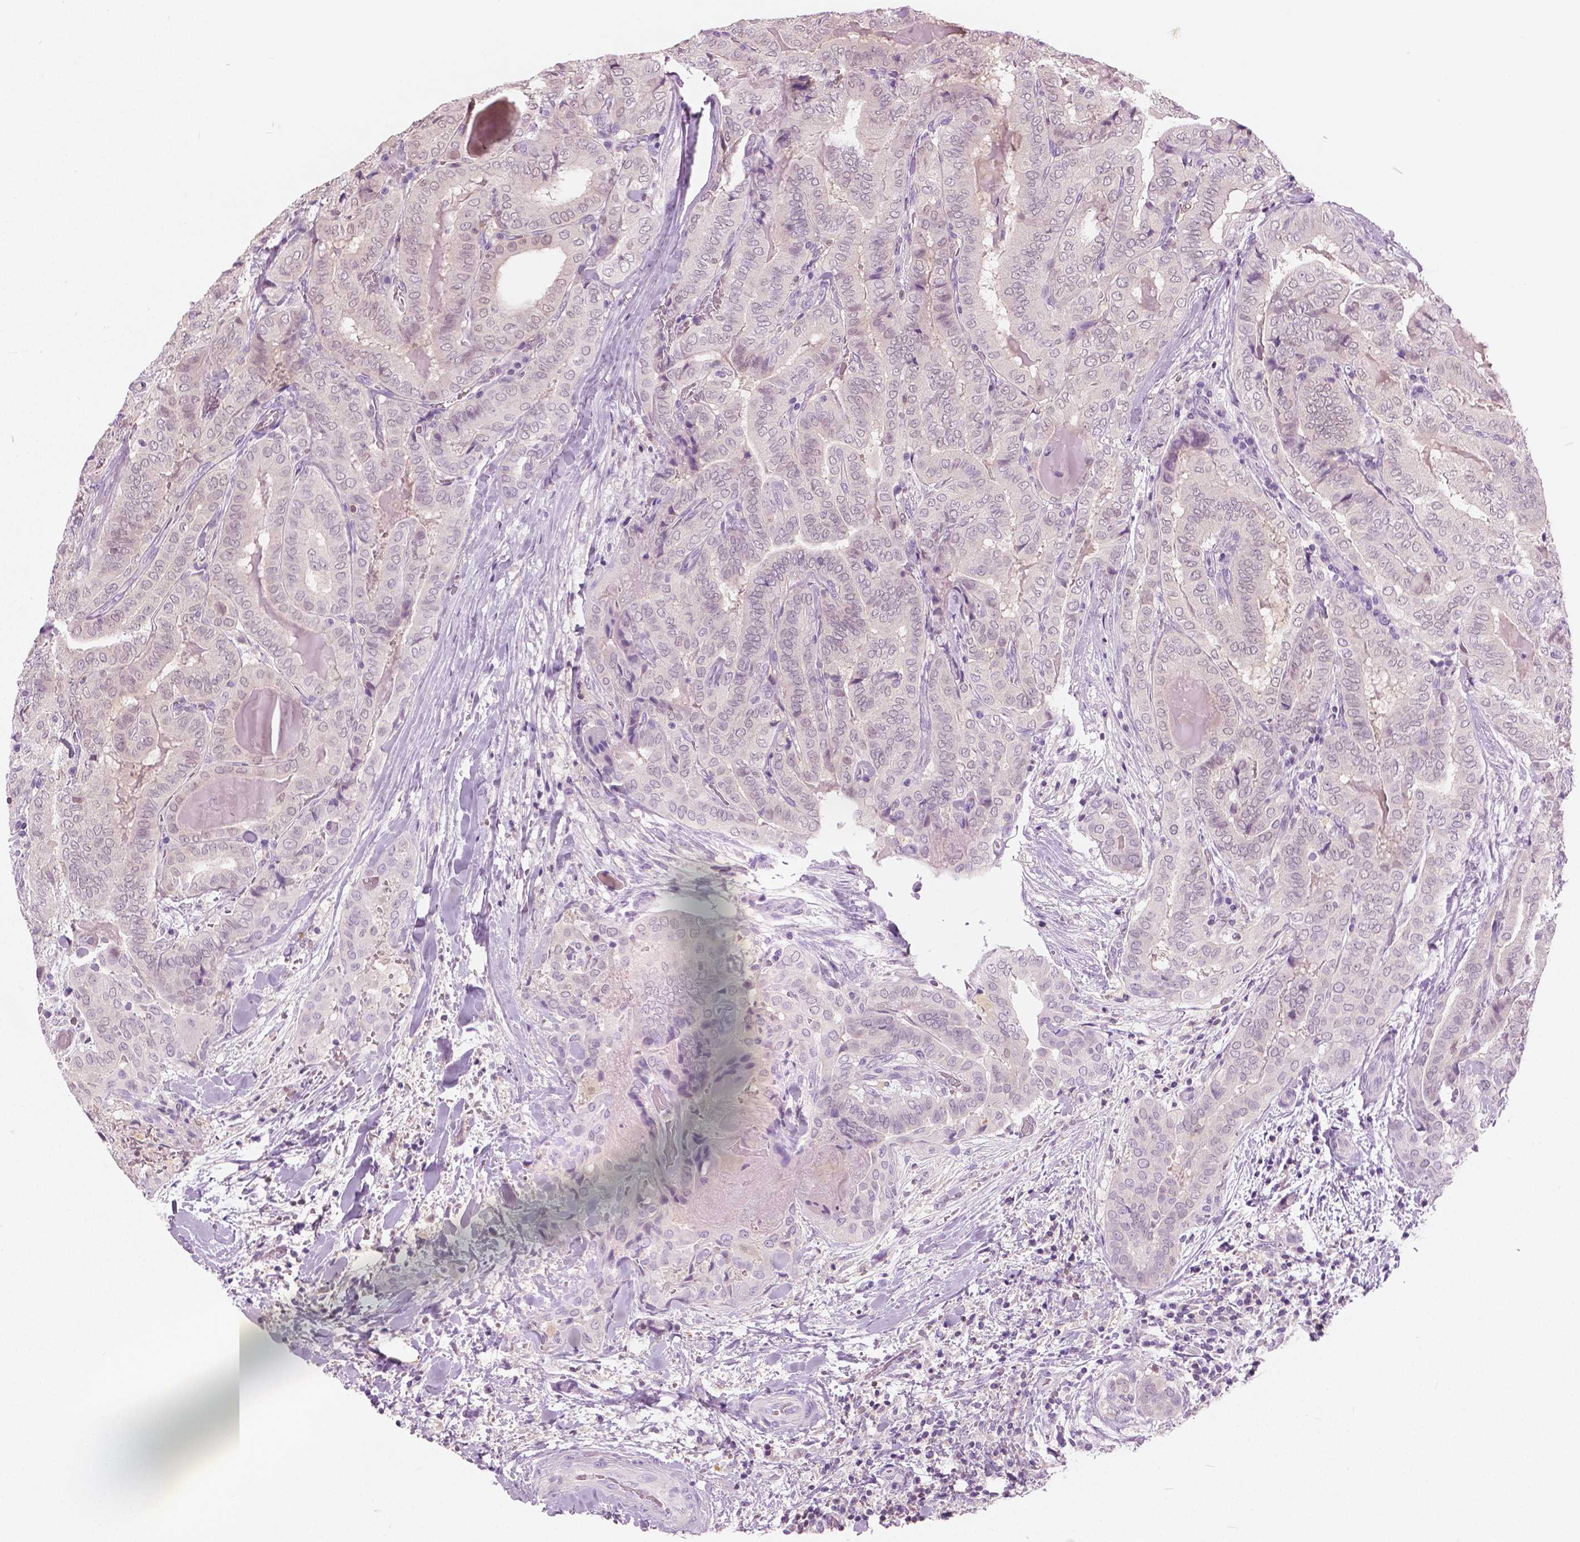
{"staining": {"intensity": "negative", "quantity": "none", "location": "none"}, "tissue": "thyroid cancer", "cell_type": "Tumor cells", "image_type": "cancer", "snomed": [{"axis": "morphology", "description": "Papillary adenocarcinoma, NOS"}, {"axis": "topography", "description": "Thyroid gland"}], "caption": "Tumor cells are negative for brown protein staining in papillary adenocarcinoma (thyroid). Brightfield microscopy of immunohistochemistry (IHC) stained with DAB (brown) and hematoxylin (blue), captured at high magnification.", "gene": "GALM", "patient": {"sex": "female", "age": 61}}